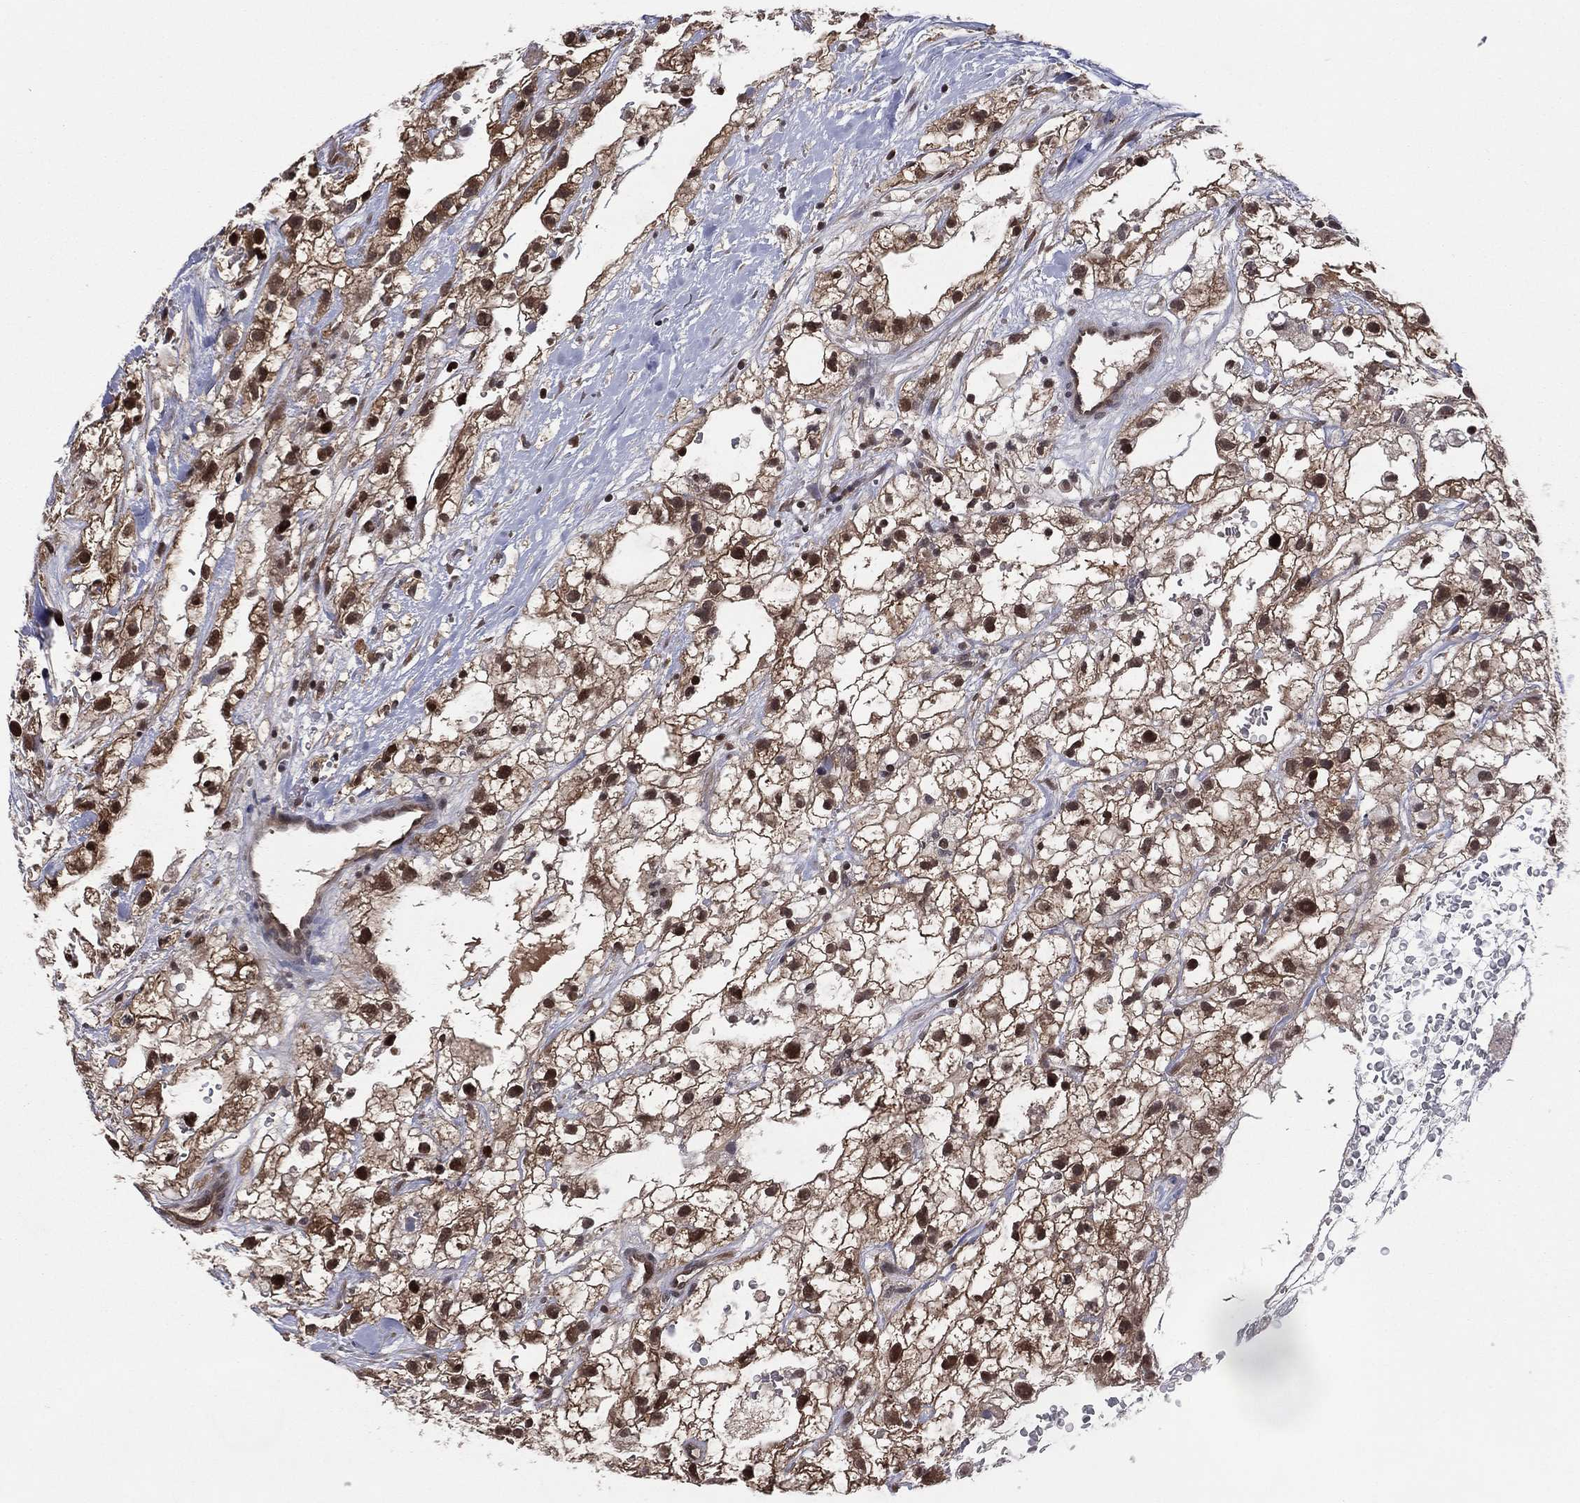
{"staining": {"intensity": "strong", "quantity": "25%-75%", "location": "nuclear"}, "tissue": "renal cancer", "cell_type": "Tumor cells", "image_type": "cancer", "snomed": [{"axis": "morphology", "description": "Adenocarcinoma, NOS"}, {"axis": "topography", "description": "Kidney"}], "caption": "Immunohistochemical staining of renal cancer (adenocarcinoma) displays high levels of strong nuclear protein positivity in approximately 25%-75% of tumor cells. The staining was performed using DAB to visualize the protein expression in brown, while the nuclei were stained in blue with hematoxylin (Magnification: 20x).", "gene": "ICOSLG", "patient": {"sex": "male", "age": 59}}